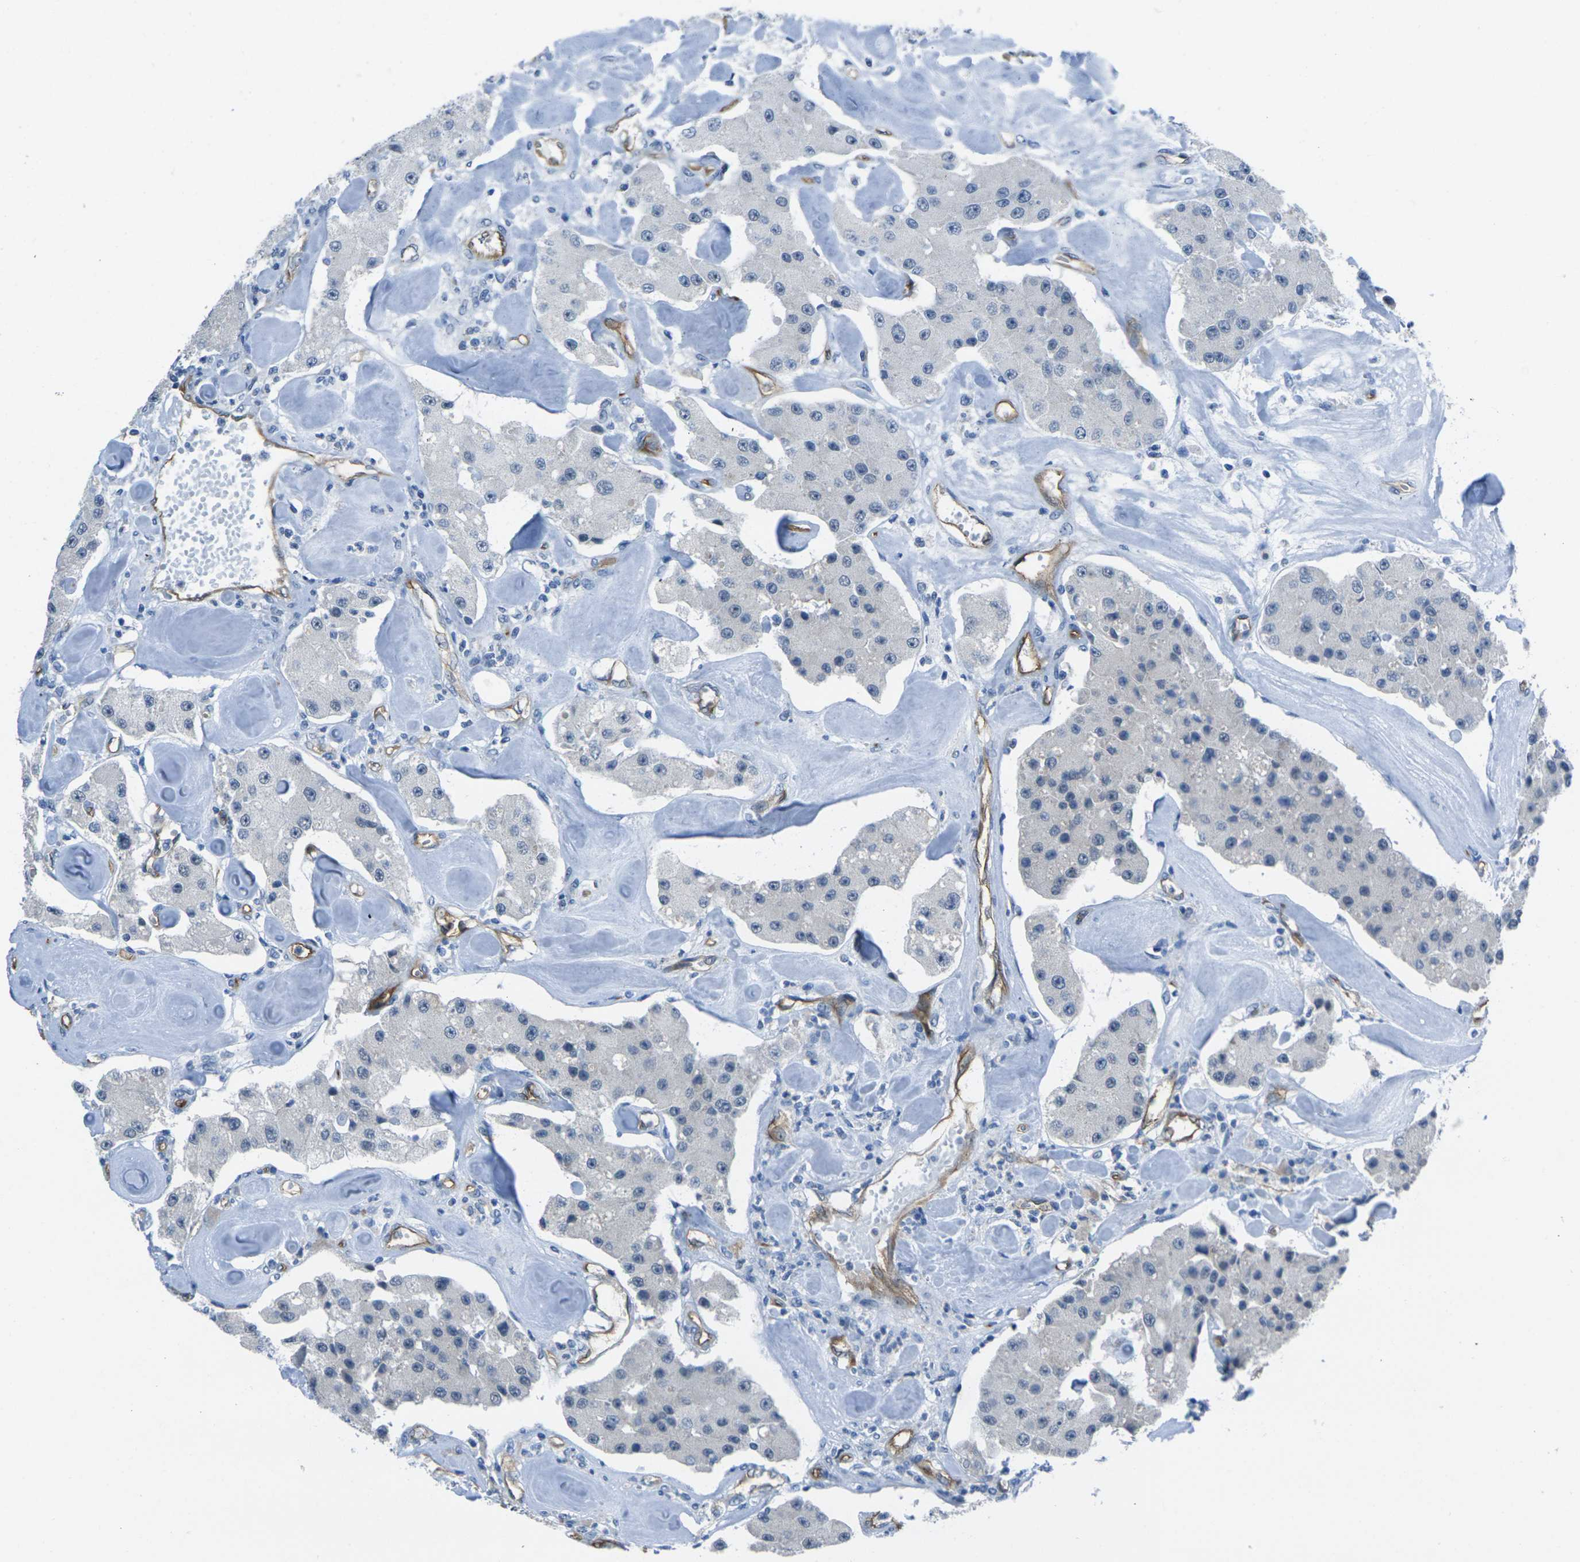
{"staining": {"intensity": "negative", "quantity": "none", "location": "none"}, "tissue": "carcinoid", "cell_type": "Tumor cells", "image_type": "cancer", "snomed": [{"axis": "morphology", "description": "Carcinoid, malignant, NOS"}, {"axis": "topography", "description": "Pancreas"}], "caption": "Immunohistochemistry of human carcinoid (malignant) exhibits no staining in tumor cells.", "gene": "HSPA12B", "patient": {"sex": "male", "age": 41}}